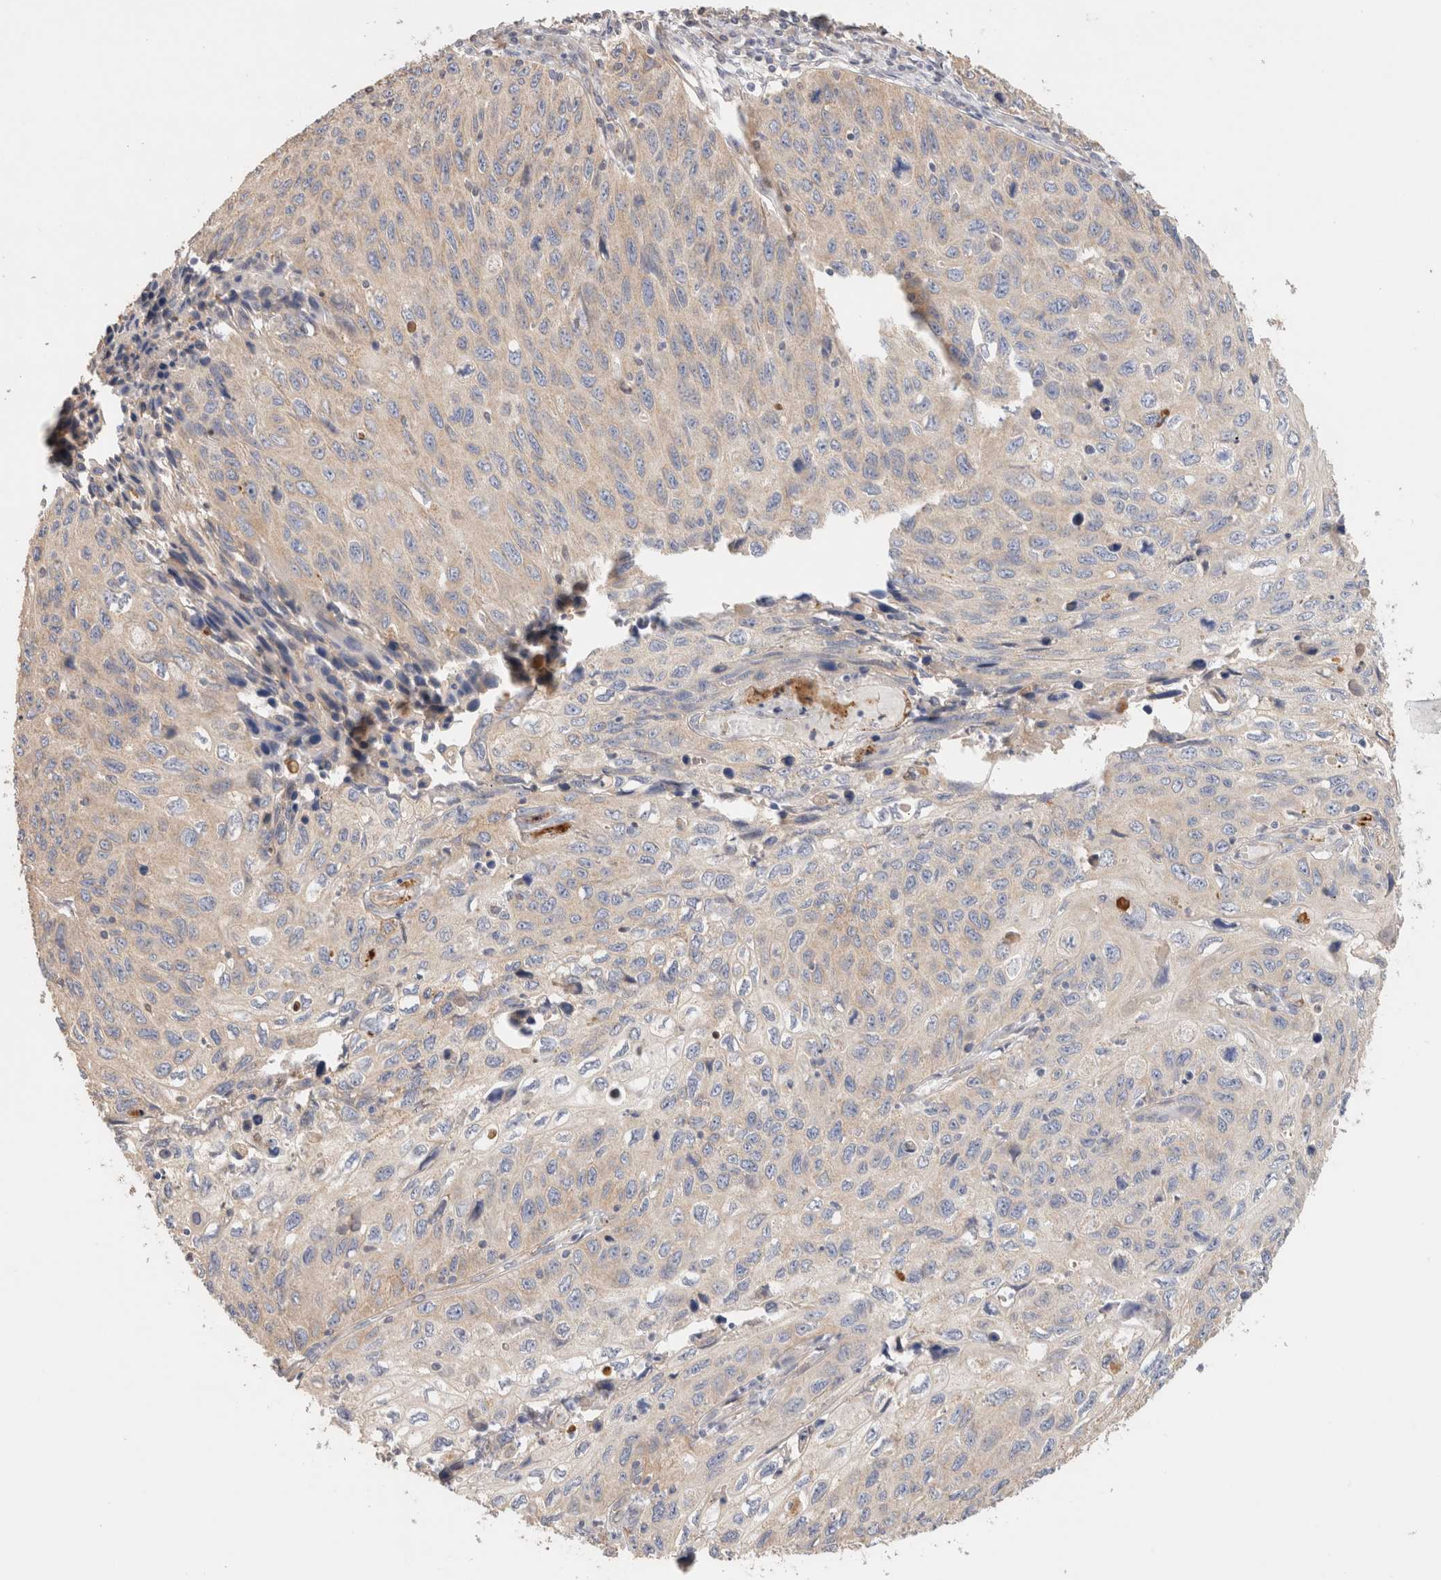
{"staining": {"intensity": "negative", "quantity": "none", "location": "none"}, "tissue": "cervical cancer", "cell_type": "Tumor cells", "image_type": "cancer", "snomed": [{"axis": "morphology", "description": "Squamous cell carcinoma, NOS"}, {"axis": "topography", "description": "Cervix"}], "caption": "The micrograph demonstrates no staining of tumor cells in cervical cancer.", "gene": "PROS1", "patient": {"sex": "female", "age": 53}}